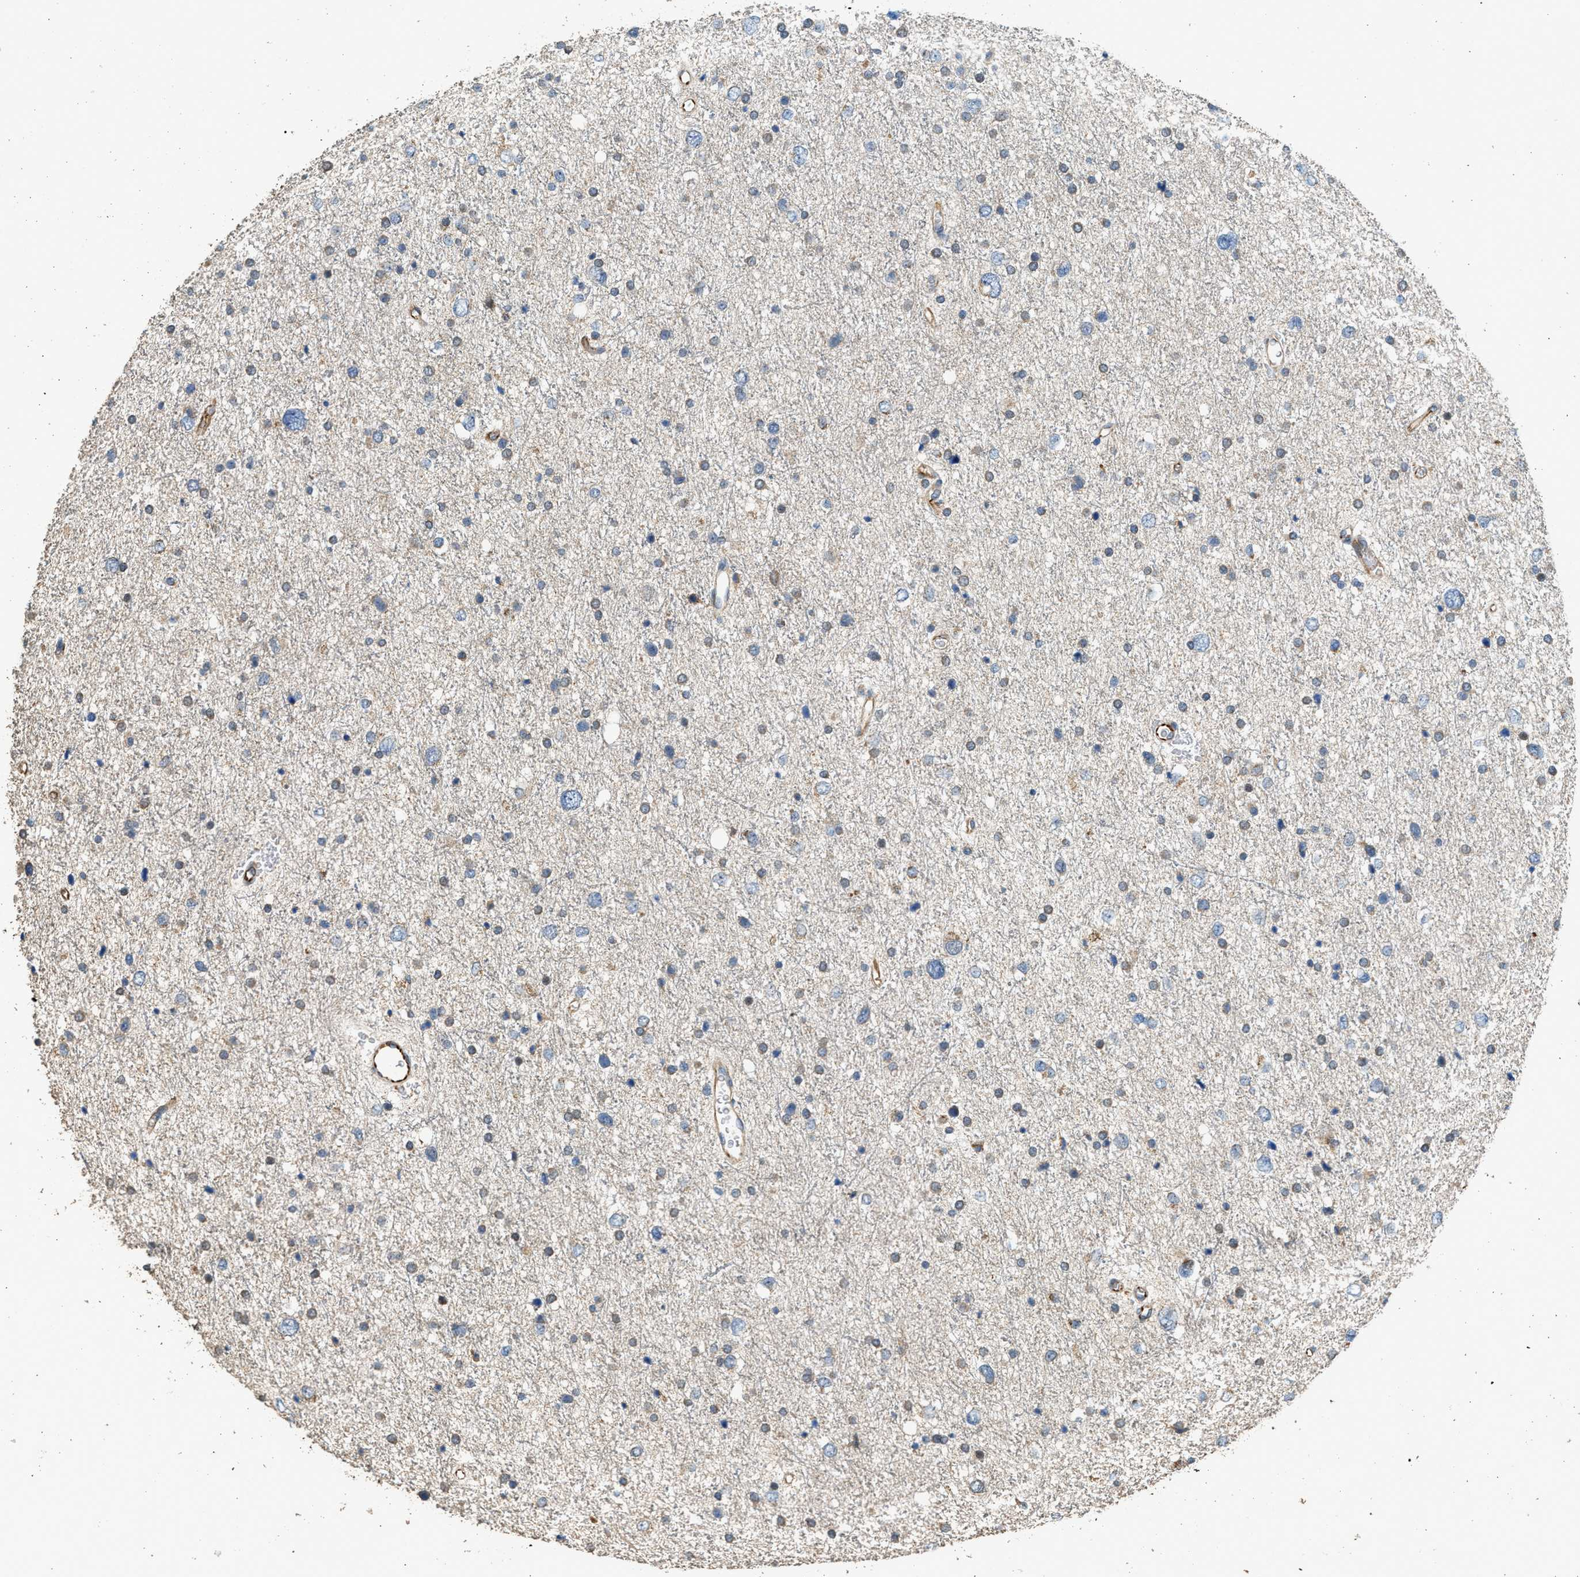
{"staining": {"intensity": "negative", "quantity": "none", "location": "none"}, "tissue": "glioma", "cell_type": "Tumor cells", "image_type": "cancer", "snomed": [{"axis": "morphology", "description": "Glioma, malignant, Low grade"}, {"axis": "topography", "description": "Brain"}], "caption": "This is an IHC micrograph of glioma. There is no expression in tumor cells.", "gene": "PCLO", "patient": {"sex": "female", "age": 37}}